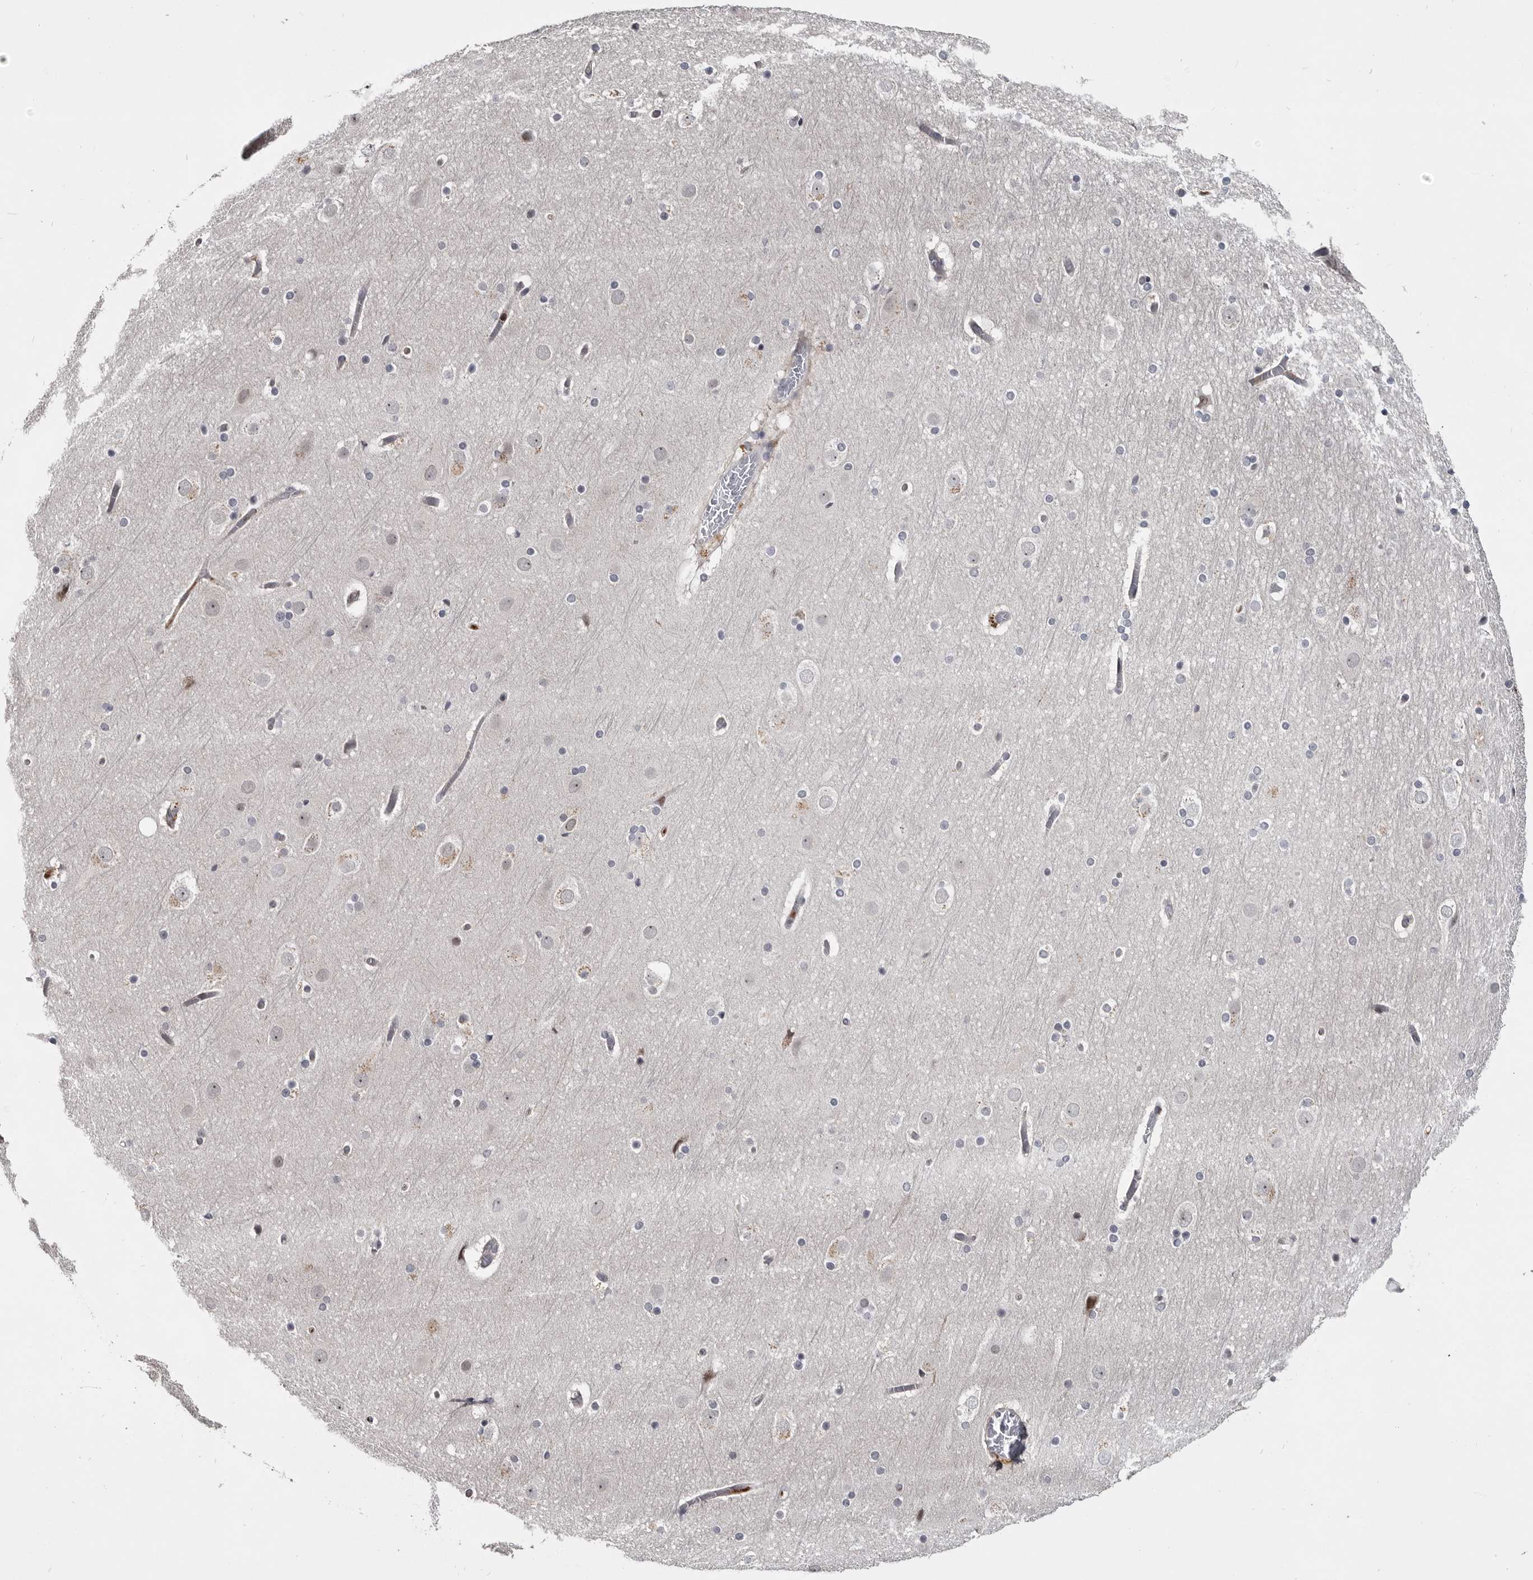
{"staining": {"intensity": "negative", "quantity": "none", "location": "none"}, "tissue": "cerebral cortex", "cell_type": "Endothelial cells", "image_type": "normal", "snomed": [{"axis": "morphology", "description": "Normal tissue, NOS"}, {"axis": "topography", "description": "Cerebral cortex"}], "caption": "A high-resolution histopathology image shows immunohistochemistry staining of normal cerebral cortex, which demonstrates no significant positivity in endothelial cells. (Stains: DAB IHC with hematoxylin counter stain, Microscopy: brightfield microscopy at high magnification).", "gene": "ZNF277", "patient": {"sex": "male", "age": 57}}